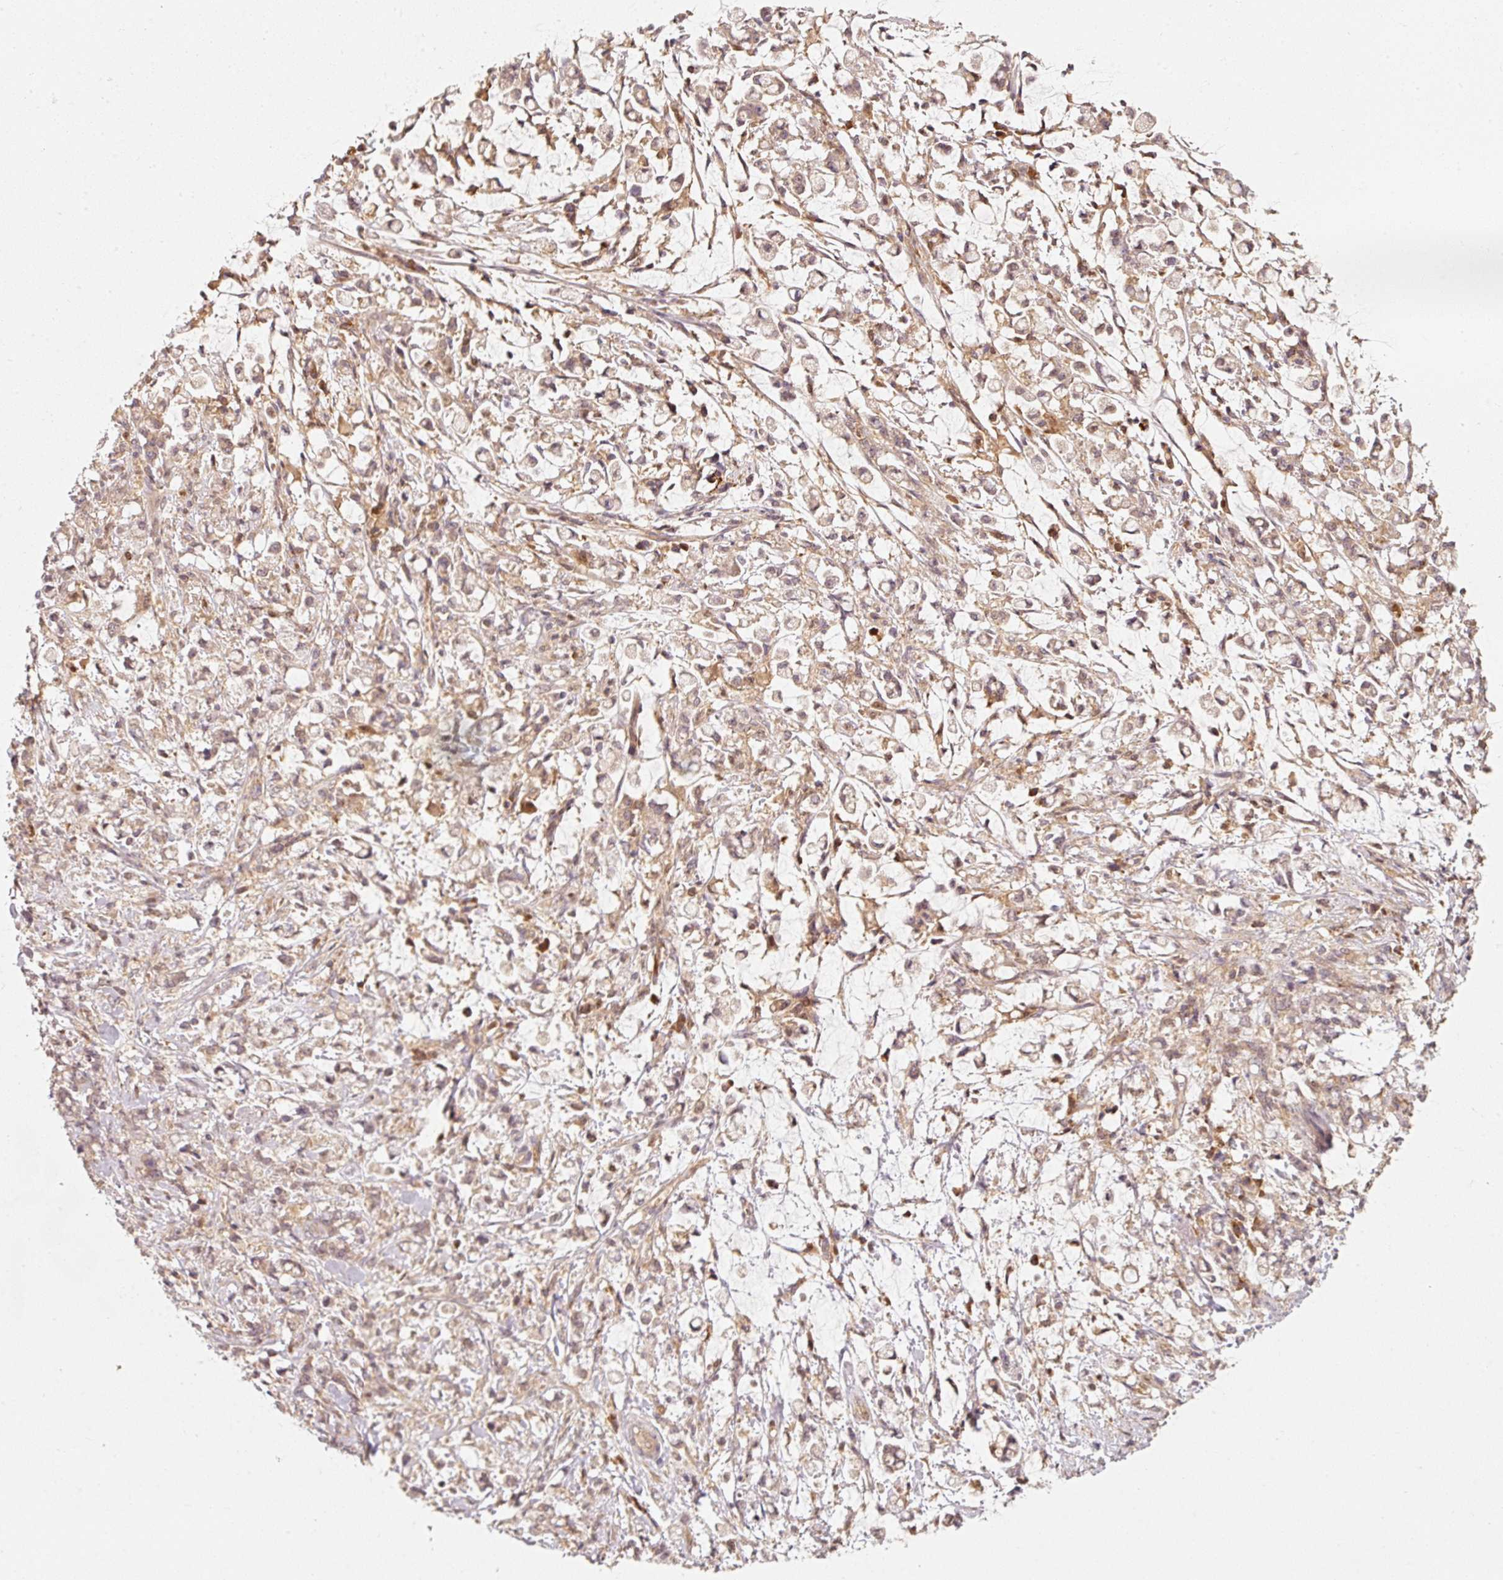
{"staining": {"intensity": "moderate", "quantity": ">75%", "location": "cytoplasmic/membranous"}, "tissue": "stomach cancer", "cell_type": "Tumor cells", "image_type": "cancer", "snomed": [{"axis": "morphology", "description": "Adenocarcinoma, NOS"}, {"axis": "topography", "description": "Stomach"}], "caption": "A histopathology image of human adenocarcinoma (stomach) stained for a protein shows moderate cytoplasmic/membranous brown staining in tumor cells.", "gene": "RRAS2", "patient": {"sex": "female", "age": 60}}